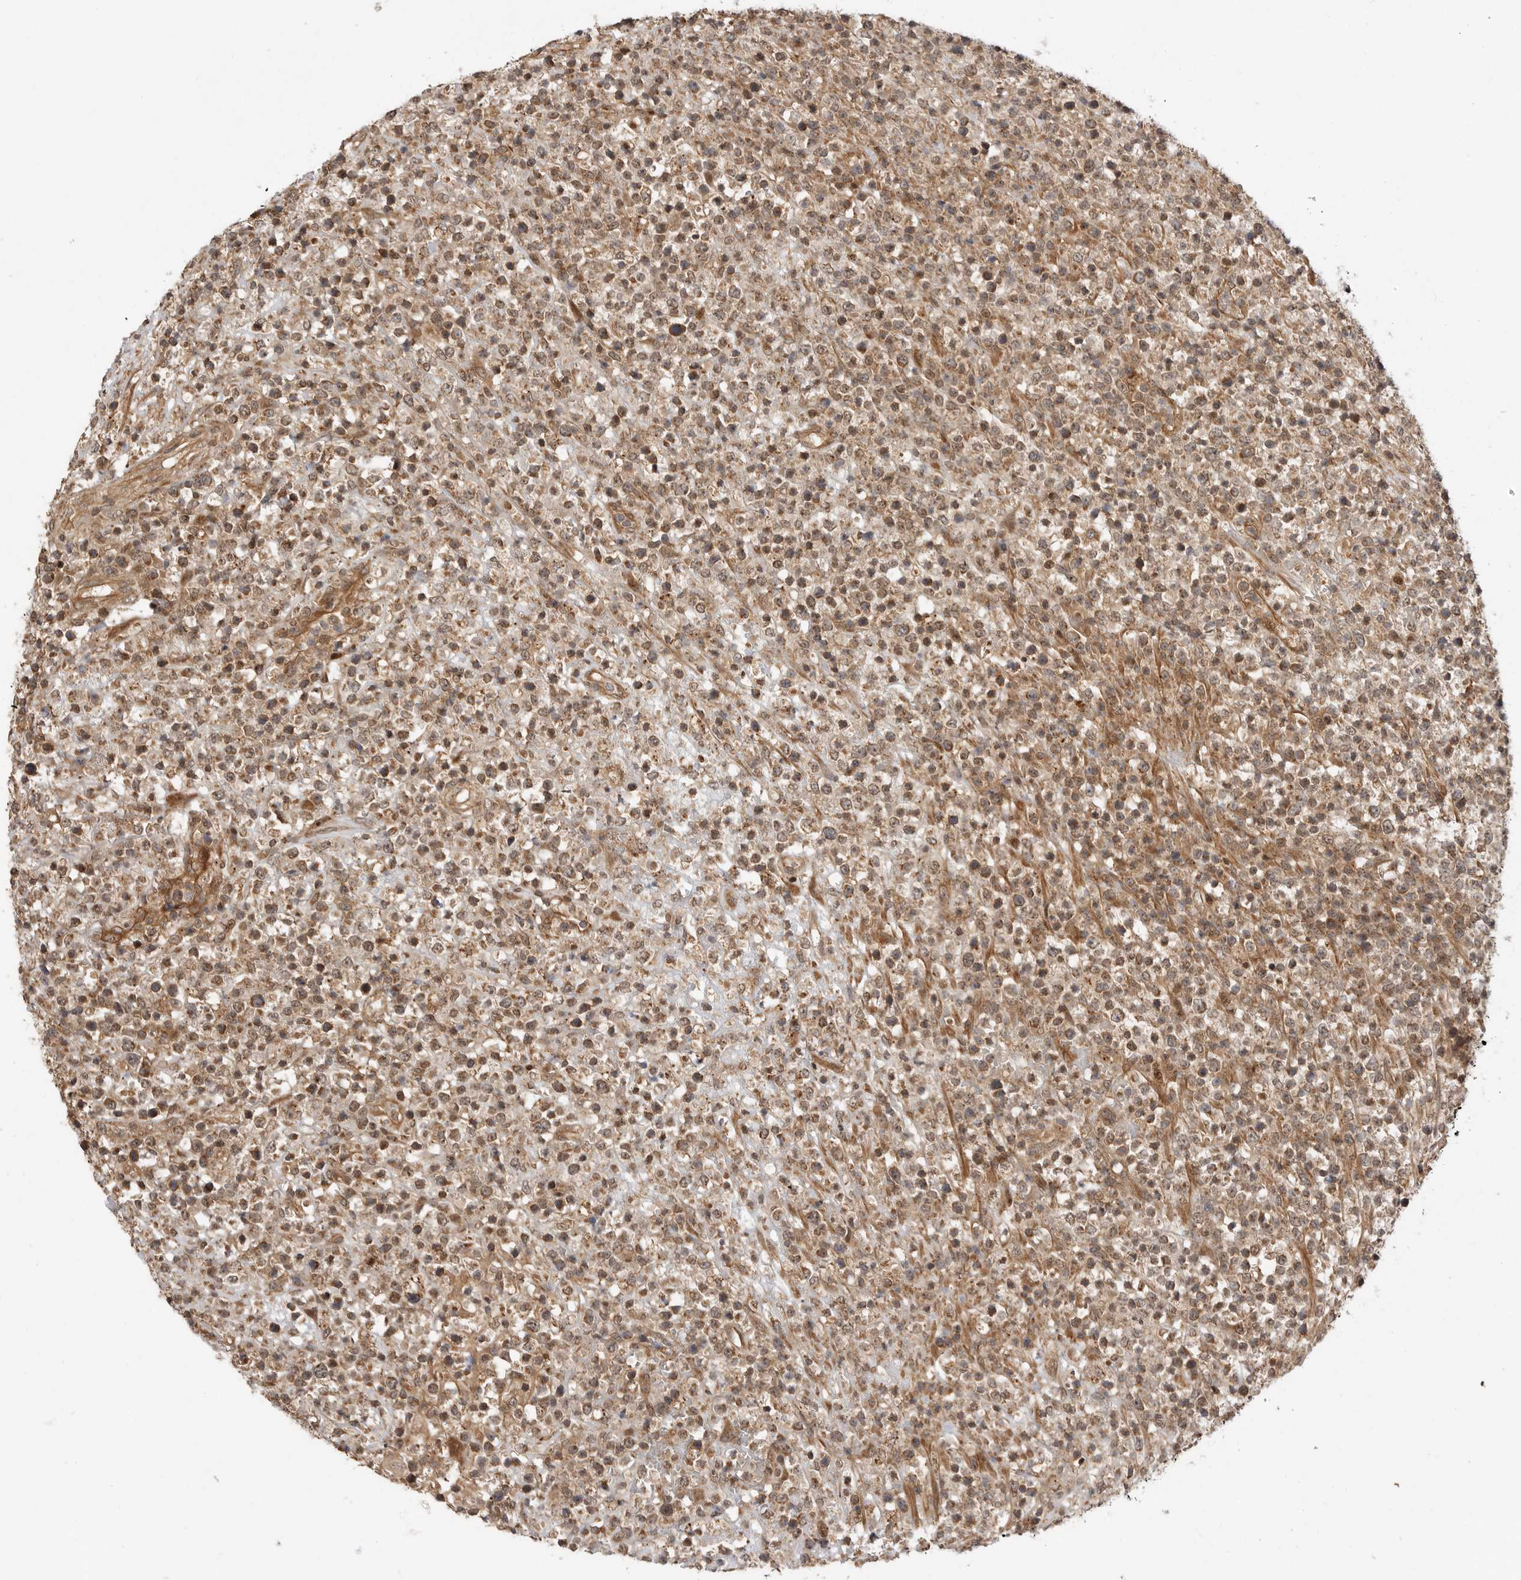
{"staining": {"intensity": "weak", "quantity": ">75%", "location": "cytoplasmic/membranous"}, "tissue": "lymphoma", "cell_type": "Tumor cells", "image_type": "cancer", "snomed": [{"axis": "morphology", "description": "Malignant lymphoma, non-Hodgkin's type, High grade"}, {"axis": "topography", "description": "Colon"}], "caption": "Protein expression analysis of human lymphoma reveals weak cytoplasmic/membranous staining in about >75% of tumor cells.", "gene": "ADPRS", "patient": {"sex": "female", "age": 53}}